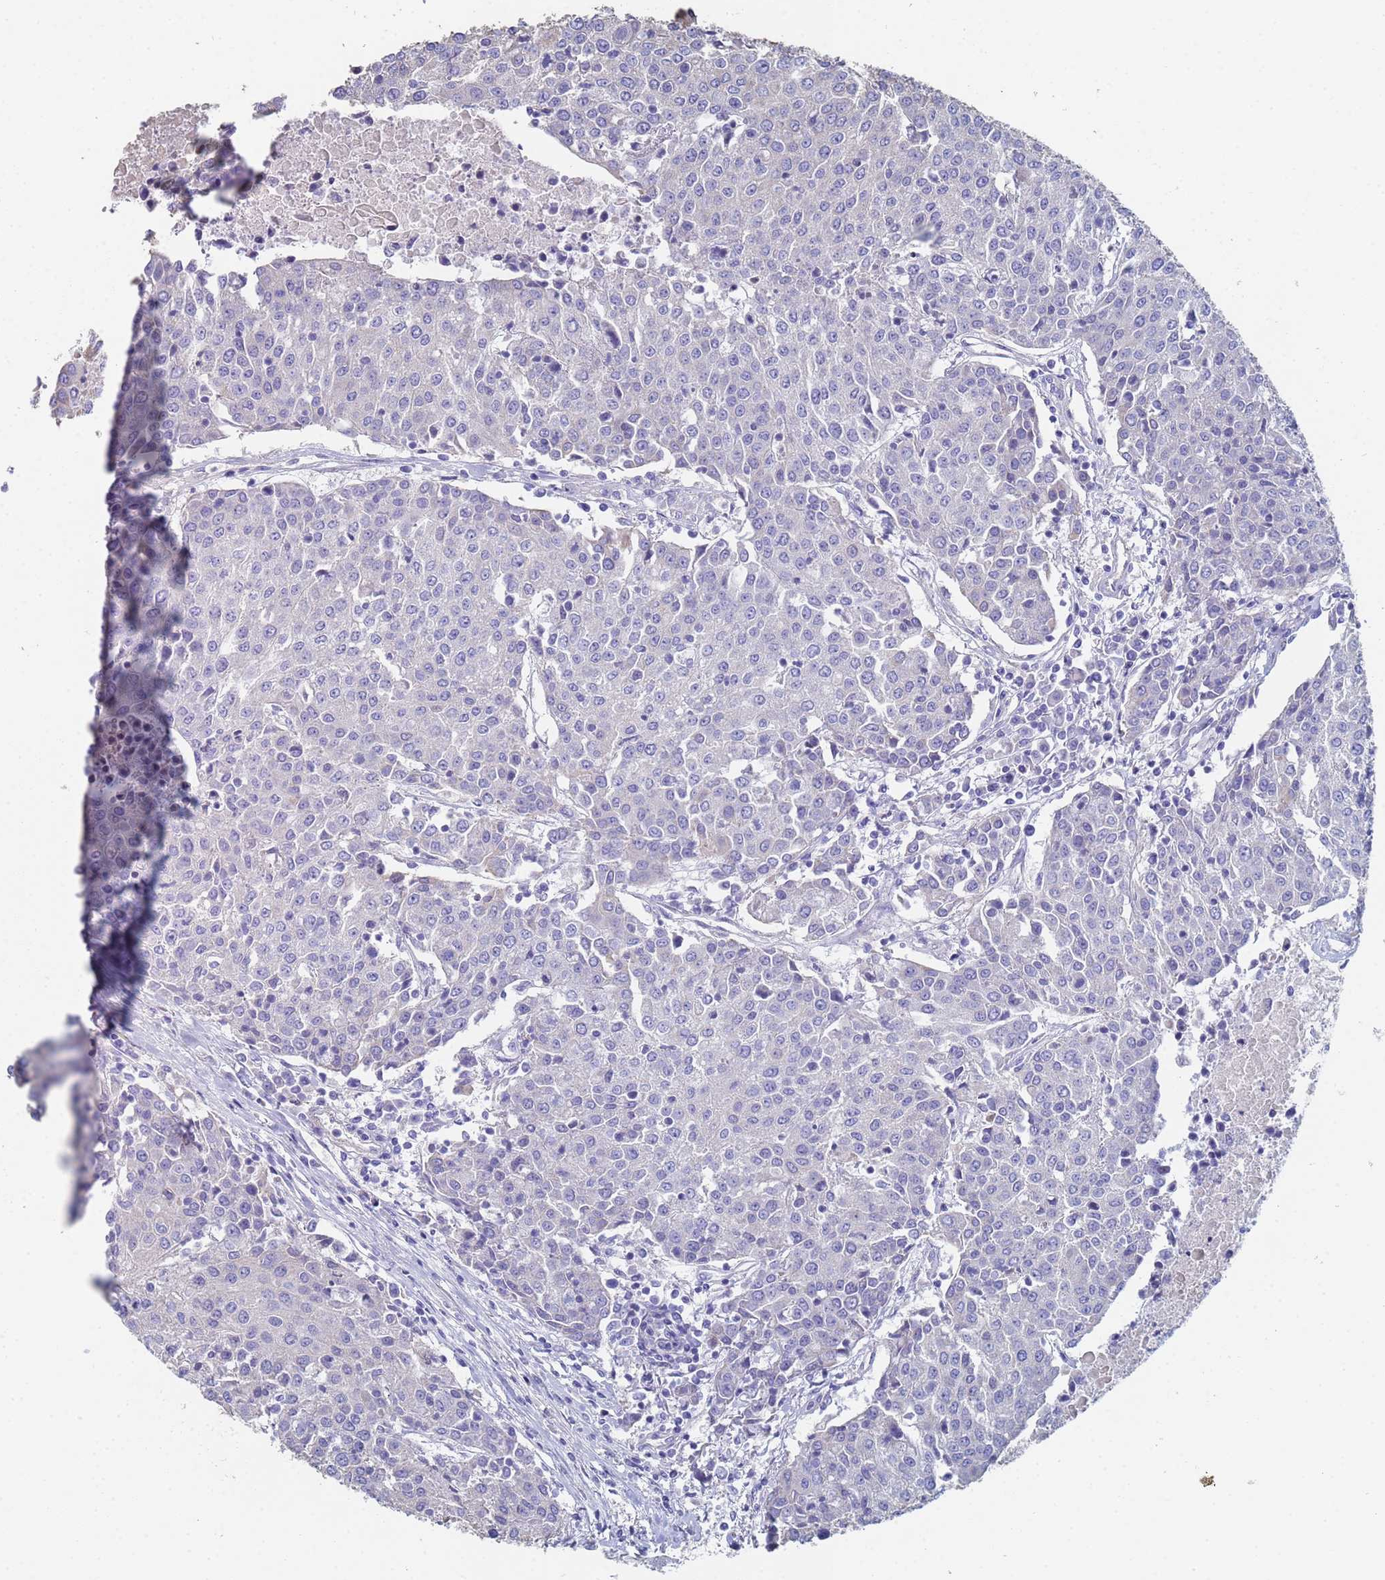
{"staining": {"intensity": "negative", "quantity": "none", "location": "none"}, "tissue": "urothelial cancer", "cell_type": "Tumor cells", "image_type": "cancer", "snomed": [{"axis": "morphology", "description": "Urothelial carcinoma, High grade"}, {"axis": "topography", "description": "Urinary bladder"}], "caption": "Tumor cells show no significant protein staining in urothelial cancer. (IHC, brightfield microscopy, high magnification).", "gene": "ABCA8", "patient": {"sex": "female", "age": 85}}